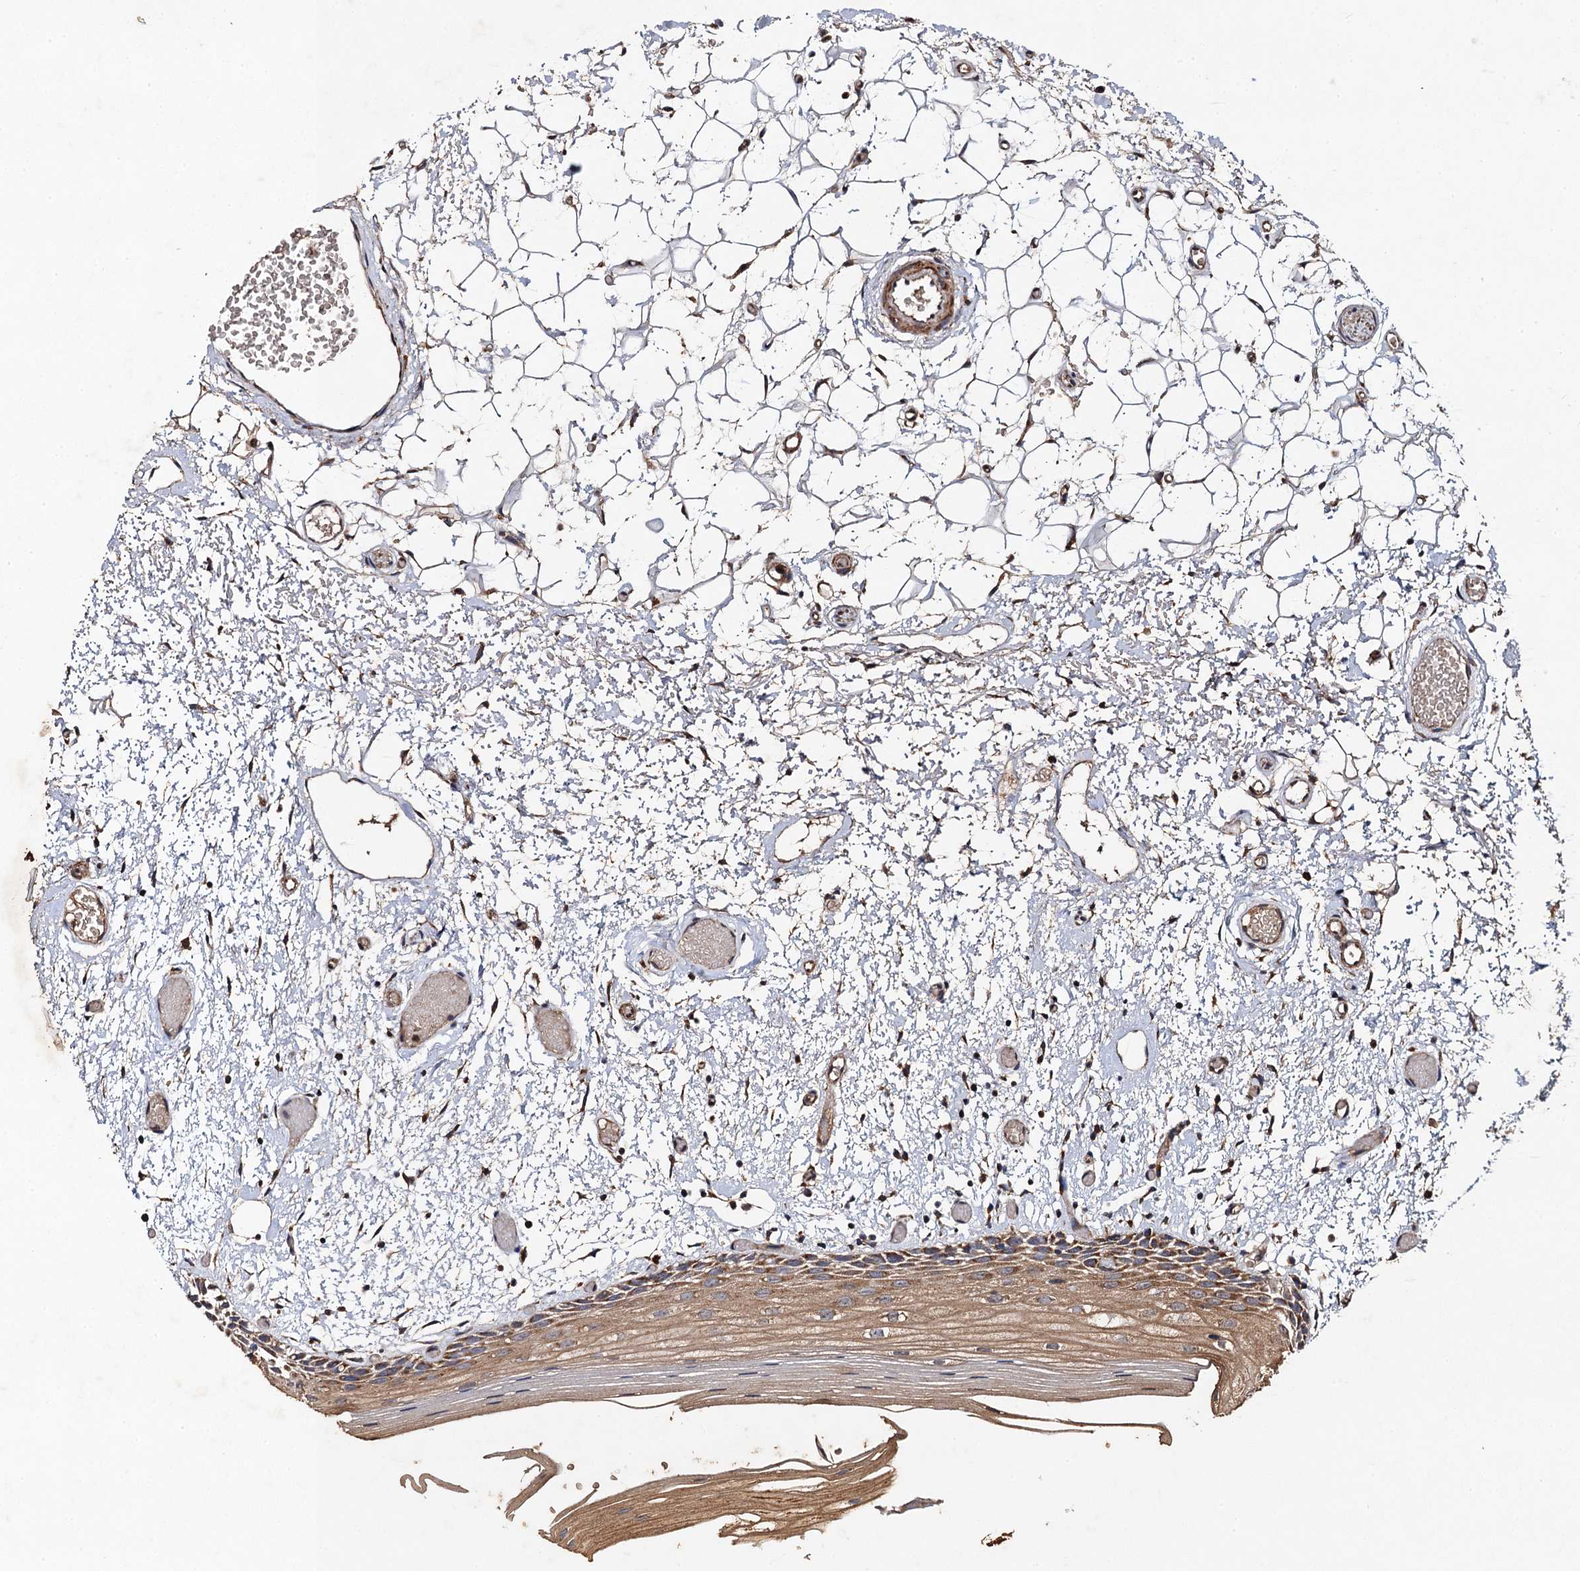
{"staining": {"intensity": "moderate", "quantity": ">75%", "location": "cytoplasmic/membranous"}, "tissue": "oral mucosa", "cell_type": "Squamous epithelial cells", "image_type": "normal", "snomed": [{"axis": "morphology", "description": "Normal tissue, NOS"}, {"axis": "topography", "description": "Oral tissue"}], "caption": "IHC histopathology image of unremarkable human oral mucosa stained for a protein (brown), which exhibits medium levels of moderate cytoplasmic/membranous staining in about >75% of squamous epithelial cells.", "gene": "NDUFA13", "patient": {"sex": "male", "age": 52}}